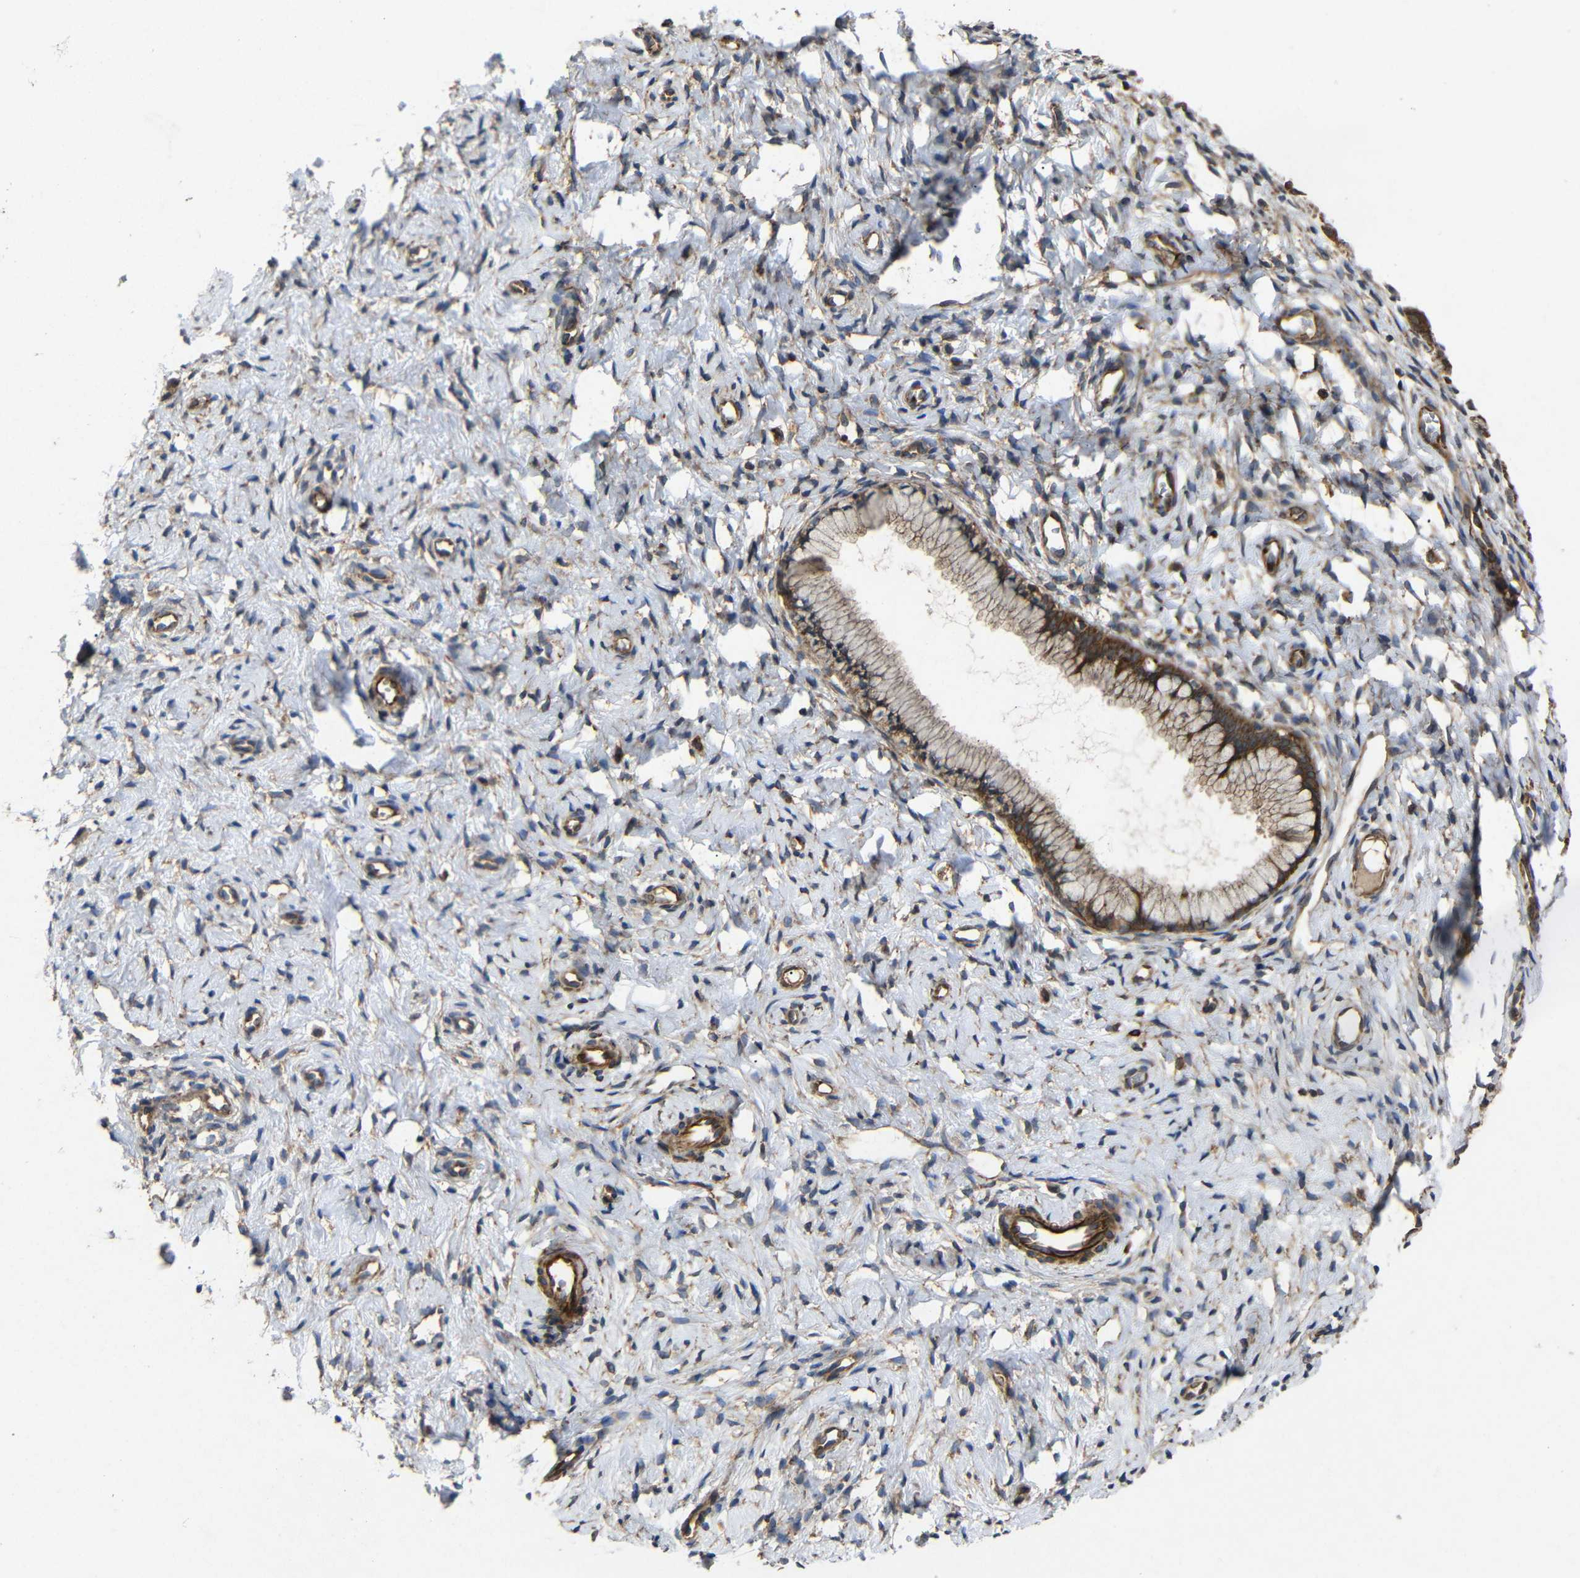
{"staining": {"intensity": "strong", "quantity": ">75%", "location": "cytoplasmic/membranous"}, "tissue": "cervix", "cell_type": "Glandular cells", "image_type": "normal", "snomed": [{"axis": "morphology", "description": "Normal tissue, NOS"}, {"axis": "topography", "description": "Cervix"}], "caption": "Immunohistochemistry of benign cervix shows high levels of strong cytoplasmic/membranous staining in about >75% of glandular cells.", "gene": "EIF2S1", "patient": {"sex": "female", "age": 65}}